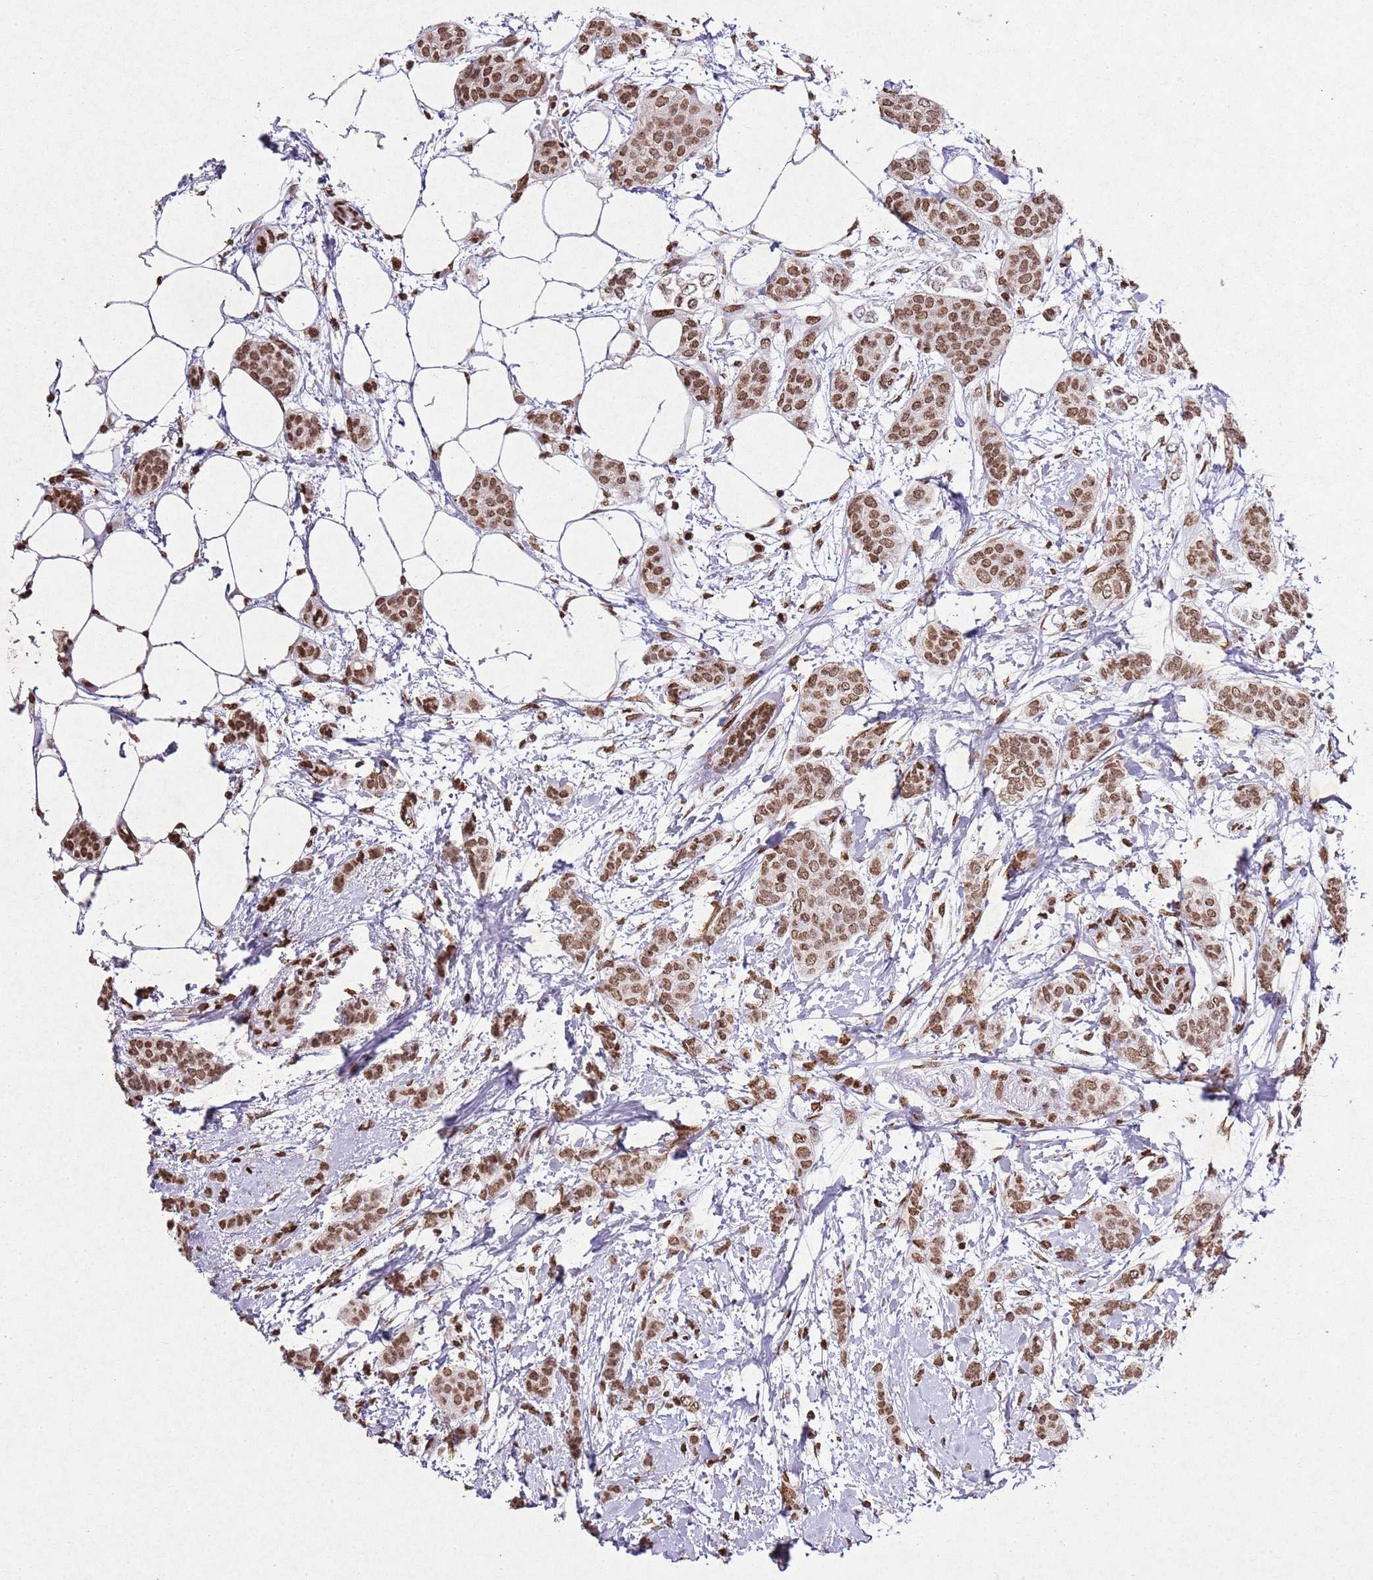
{"staining": {"intensity": "moderate", "quantity": ">75%", "location": "nuclear"}, "tissue": "breast cancer", "cell_type": "Tumor cells", "image_type": "cancer", "snomed": [{"axis": "morphology", "description": "Duct carcinoma"}, {"axis": "topography", "description": "Breast"}], "caption": "Moderate nuclear protein staining is identified in about >75% of tumor cells in infiltrating ductal carcinoma (breast).", "gene": "BMAL1", "patient": {"sex": "female", "age": 72}}